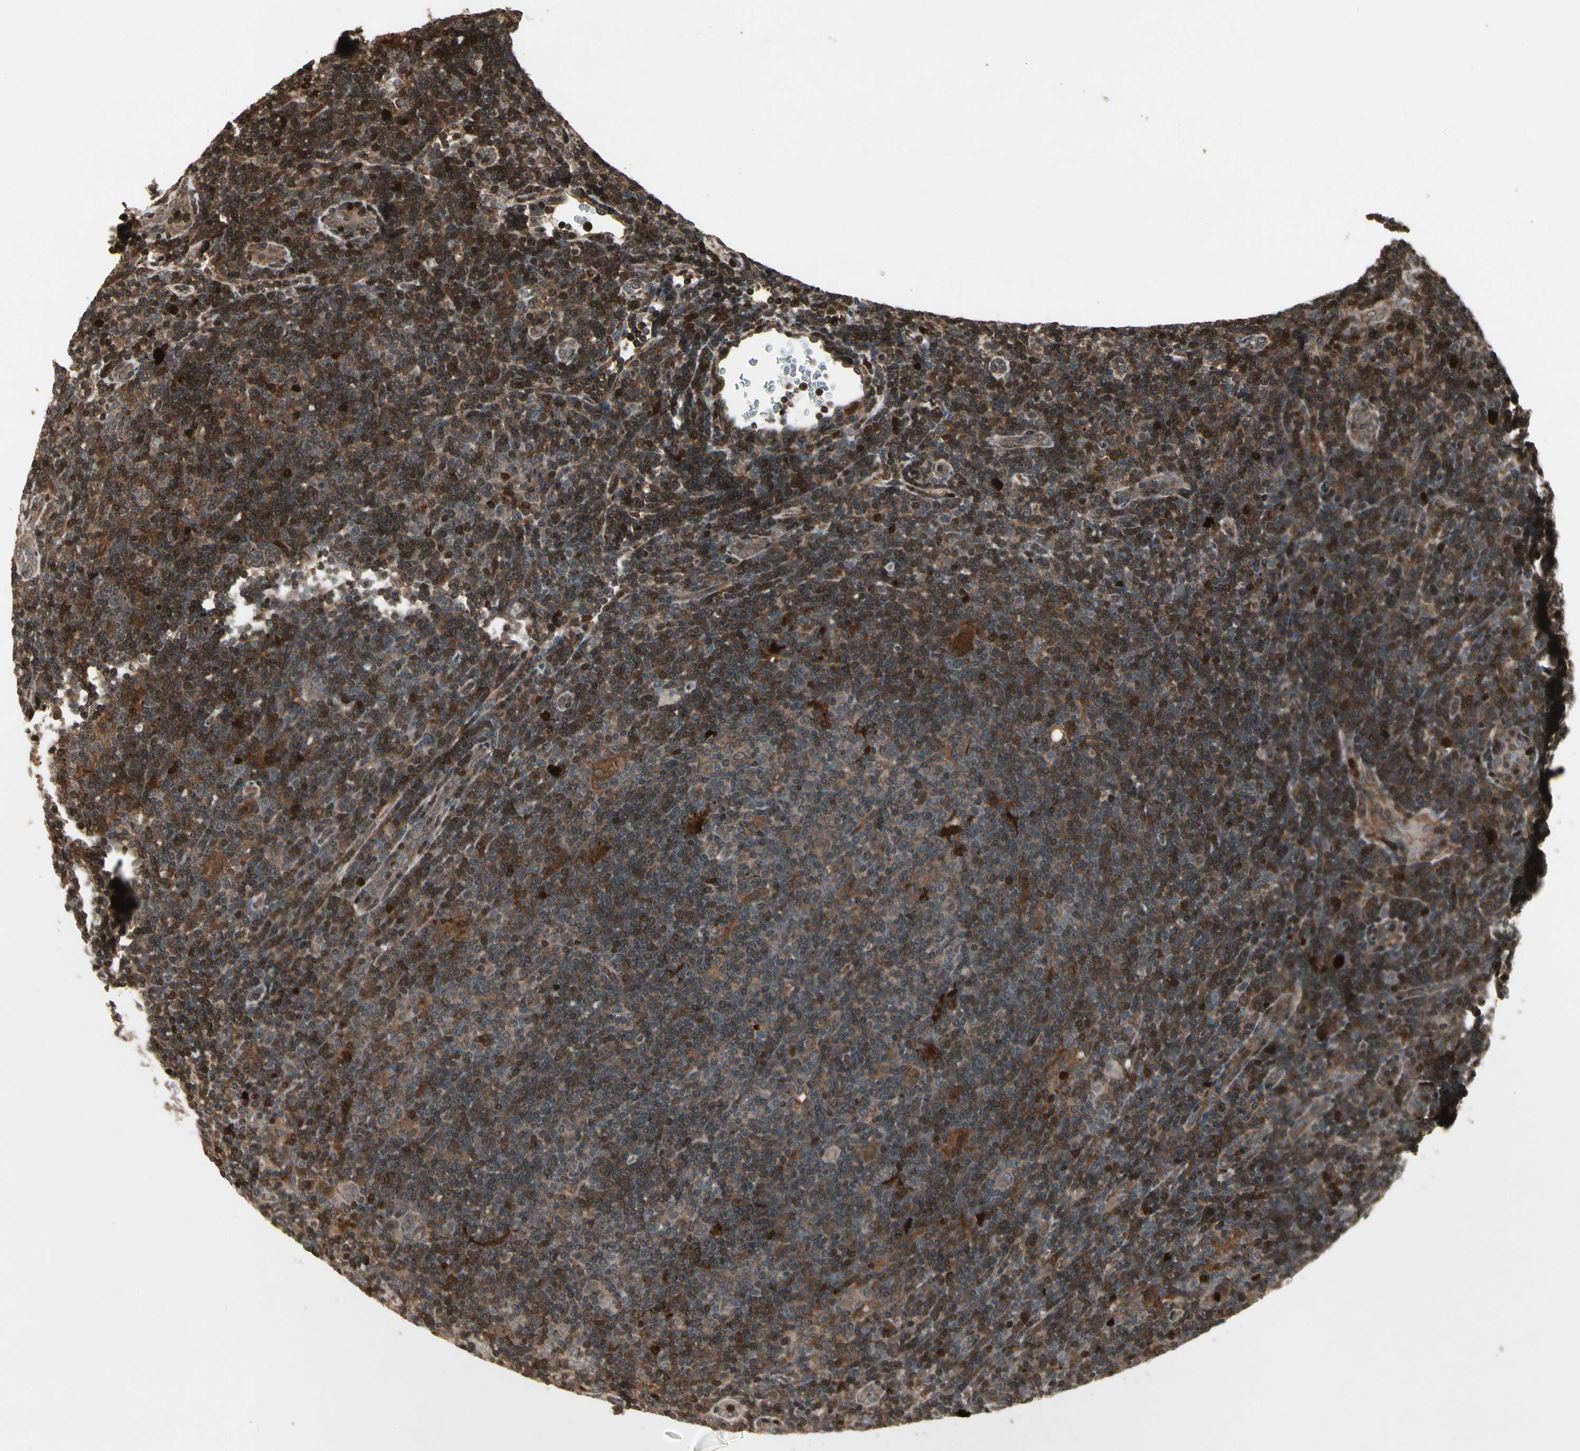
{"staining": {"intensity": "moderate", "quantity": ">75%", "location": "cytoplasmic/membranous"}, "tissue": "lymphoma", "cell_type": "Tumor cells", "image_type": "cancer", "snomed": [{"axis": "morphology", "description": "Hodgkin's disease, NOS"}, {"axis": "topography", "description": "Lymph node"}], "caption": "Moderate cytoplasmic/membranous expression for a protein is seen in about >75% of tumor cells of Hodgkin's disease using immunohistochemistry.", "gene": "GLRX", "patient": {"sex": "female", "age": 57}}